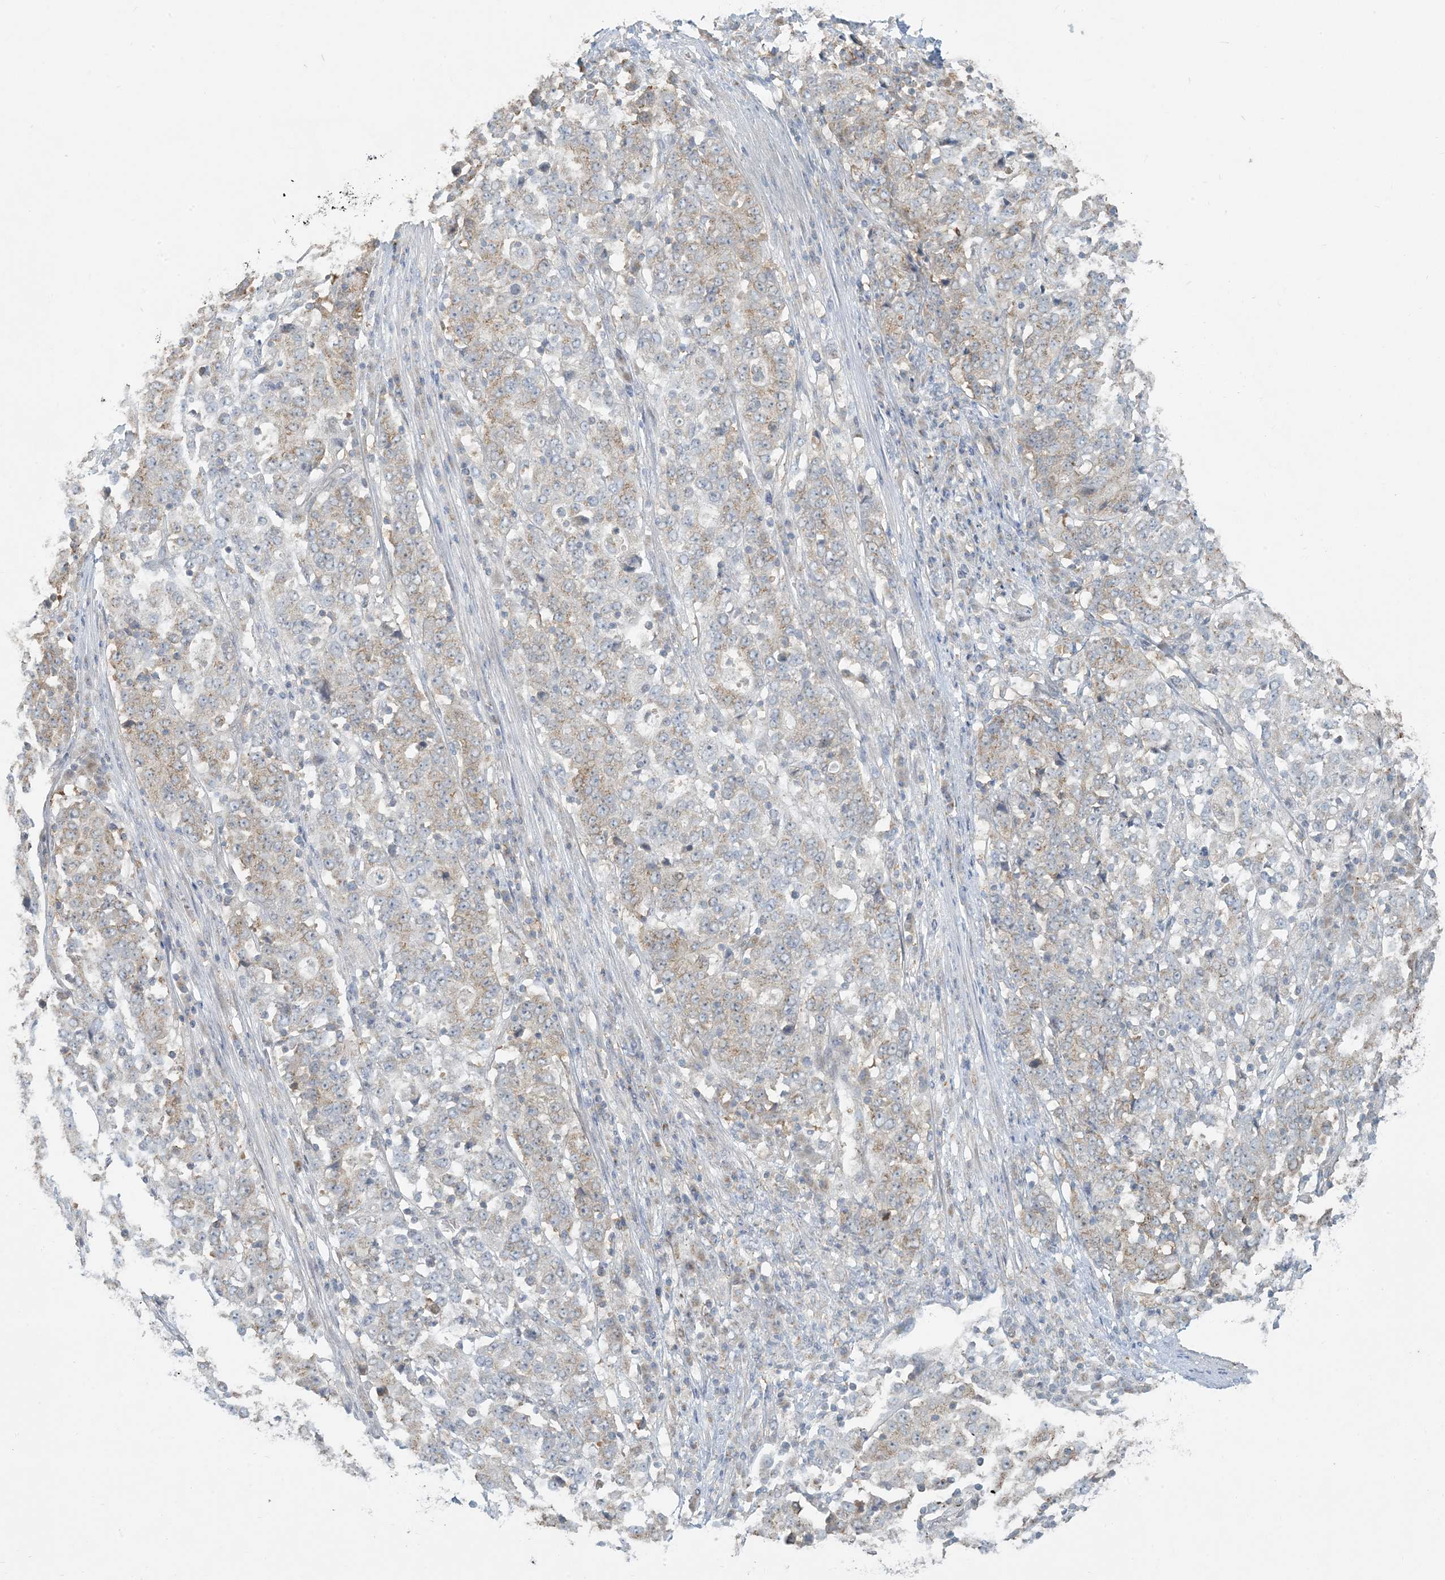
{"staining": {"intensity": "weak", "quantity": "<25%", "location": "cytoplasmic/membranous"}, "tissue": "stomach cancer", "cell_type": "Tumor cells", "image_type": "cancer", "snomed": [{"axis": "morphology", "description": "Adenocarcinoma, NOS"}, {"axis": "topography", "description": "Stomach"}], "caption": "Tumor cells show no significant staining in stomach cancer (adenocarcinoma). (IHC, brightfield microscopy, high magnification).", "gene": "HACL1", "patient": {"sex": "male", "age": 59}}